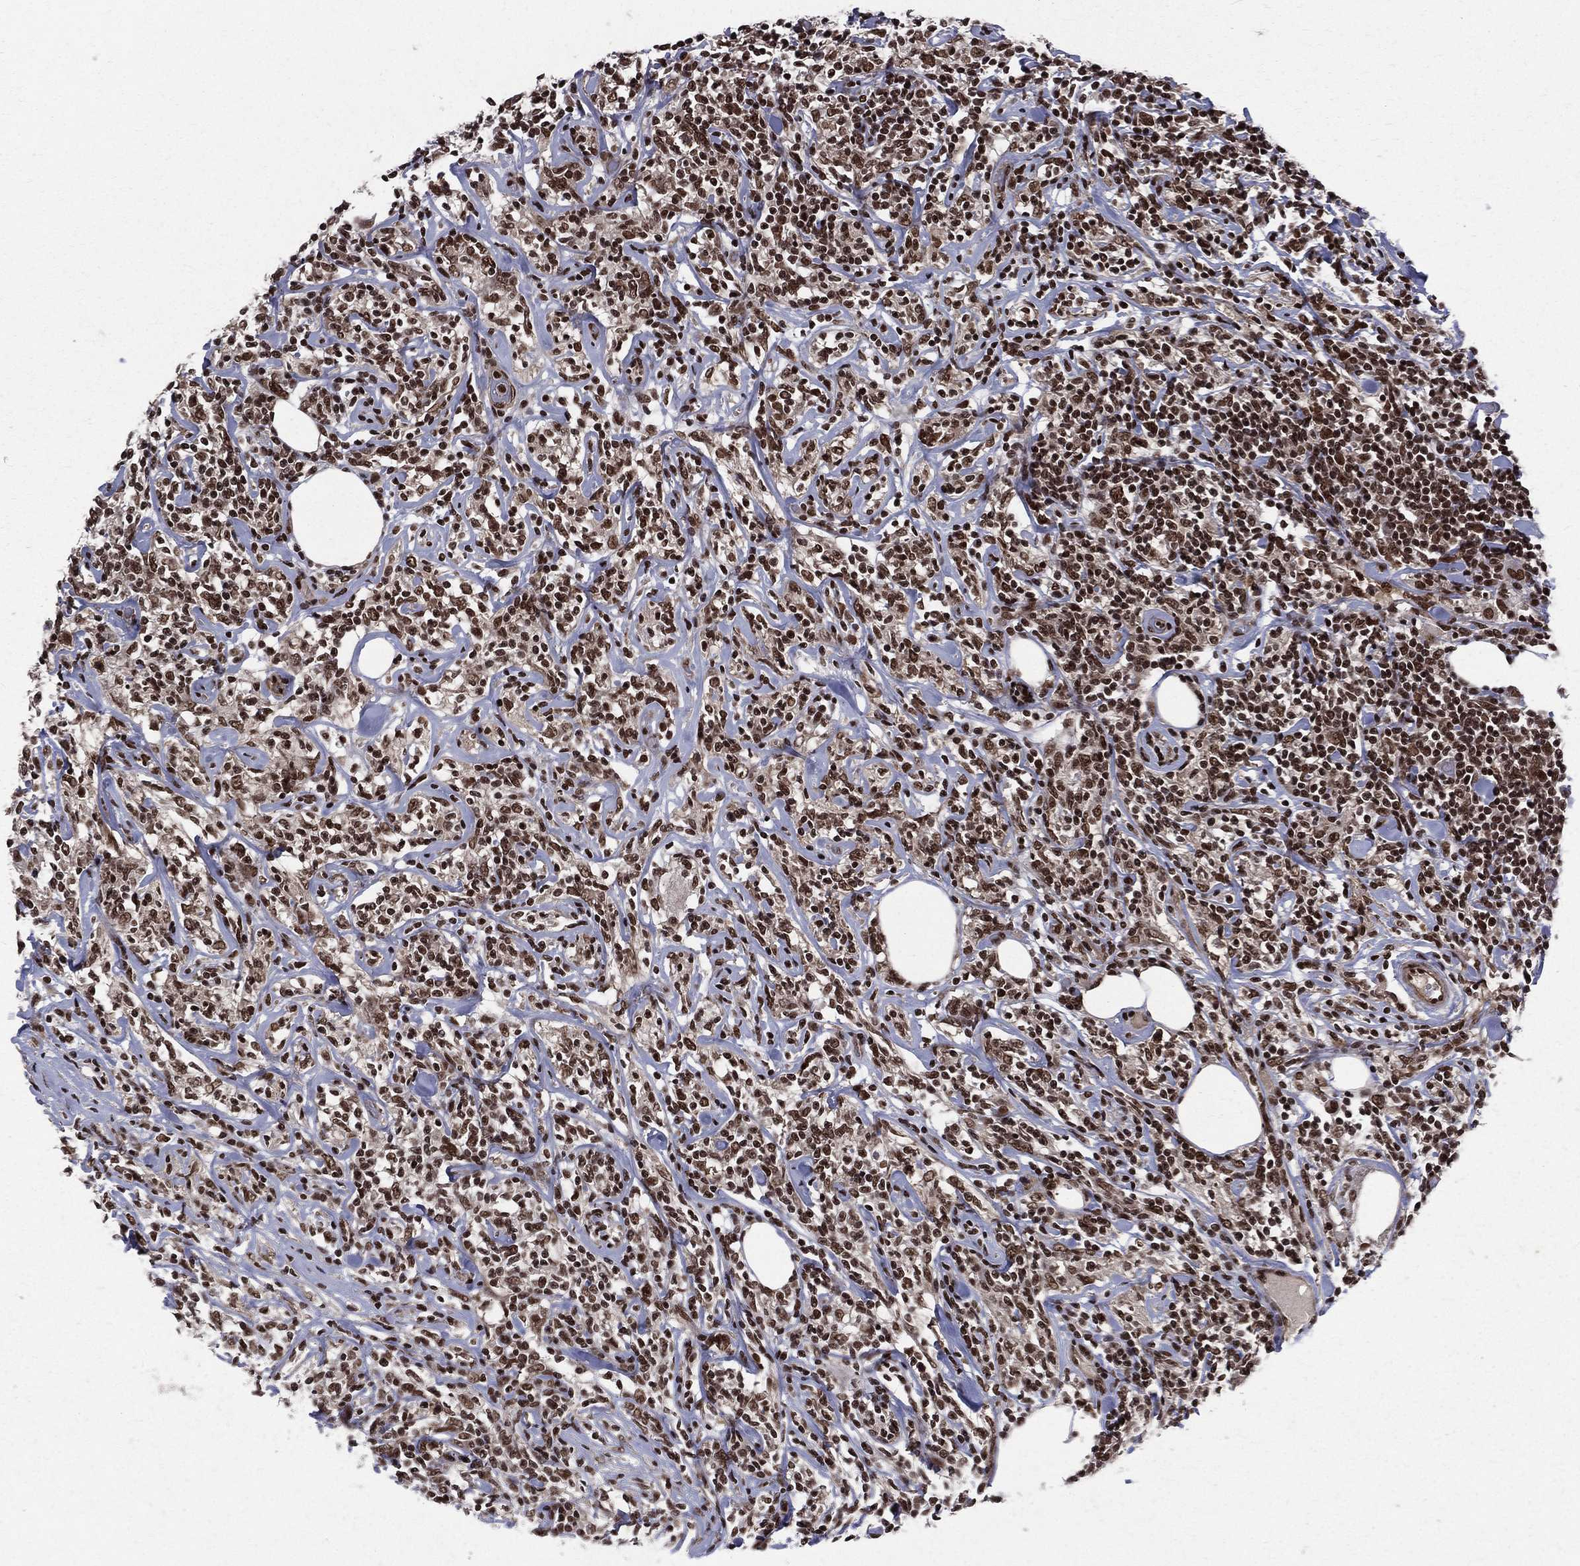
{"staining": {"intensity": "strong", "quantity": ">75%", "location": "nuclear"}, "tissue": "lymphoma", "cell_type": "Tumor cells", "image_type": "cancer", "snomed": [{"axis": "morphology", "description": "Malignant lymphoma, non-Hodgkin's type, High grade"}, {"axis": "topography", "description": "Lymph node"}], "caption": "Protein staining reveals strong nuclear expression in approximately >75% of tumor cells in high-grade malignant lymphoma, non-Hodgkin's type.", "gene": "SMC3", "patient": {"sex": "female", "age": 84}}